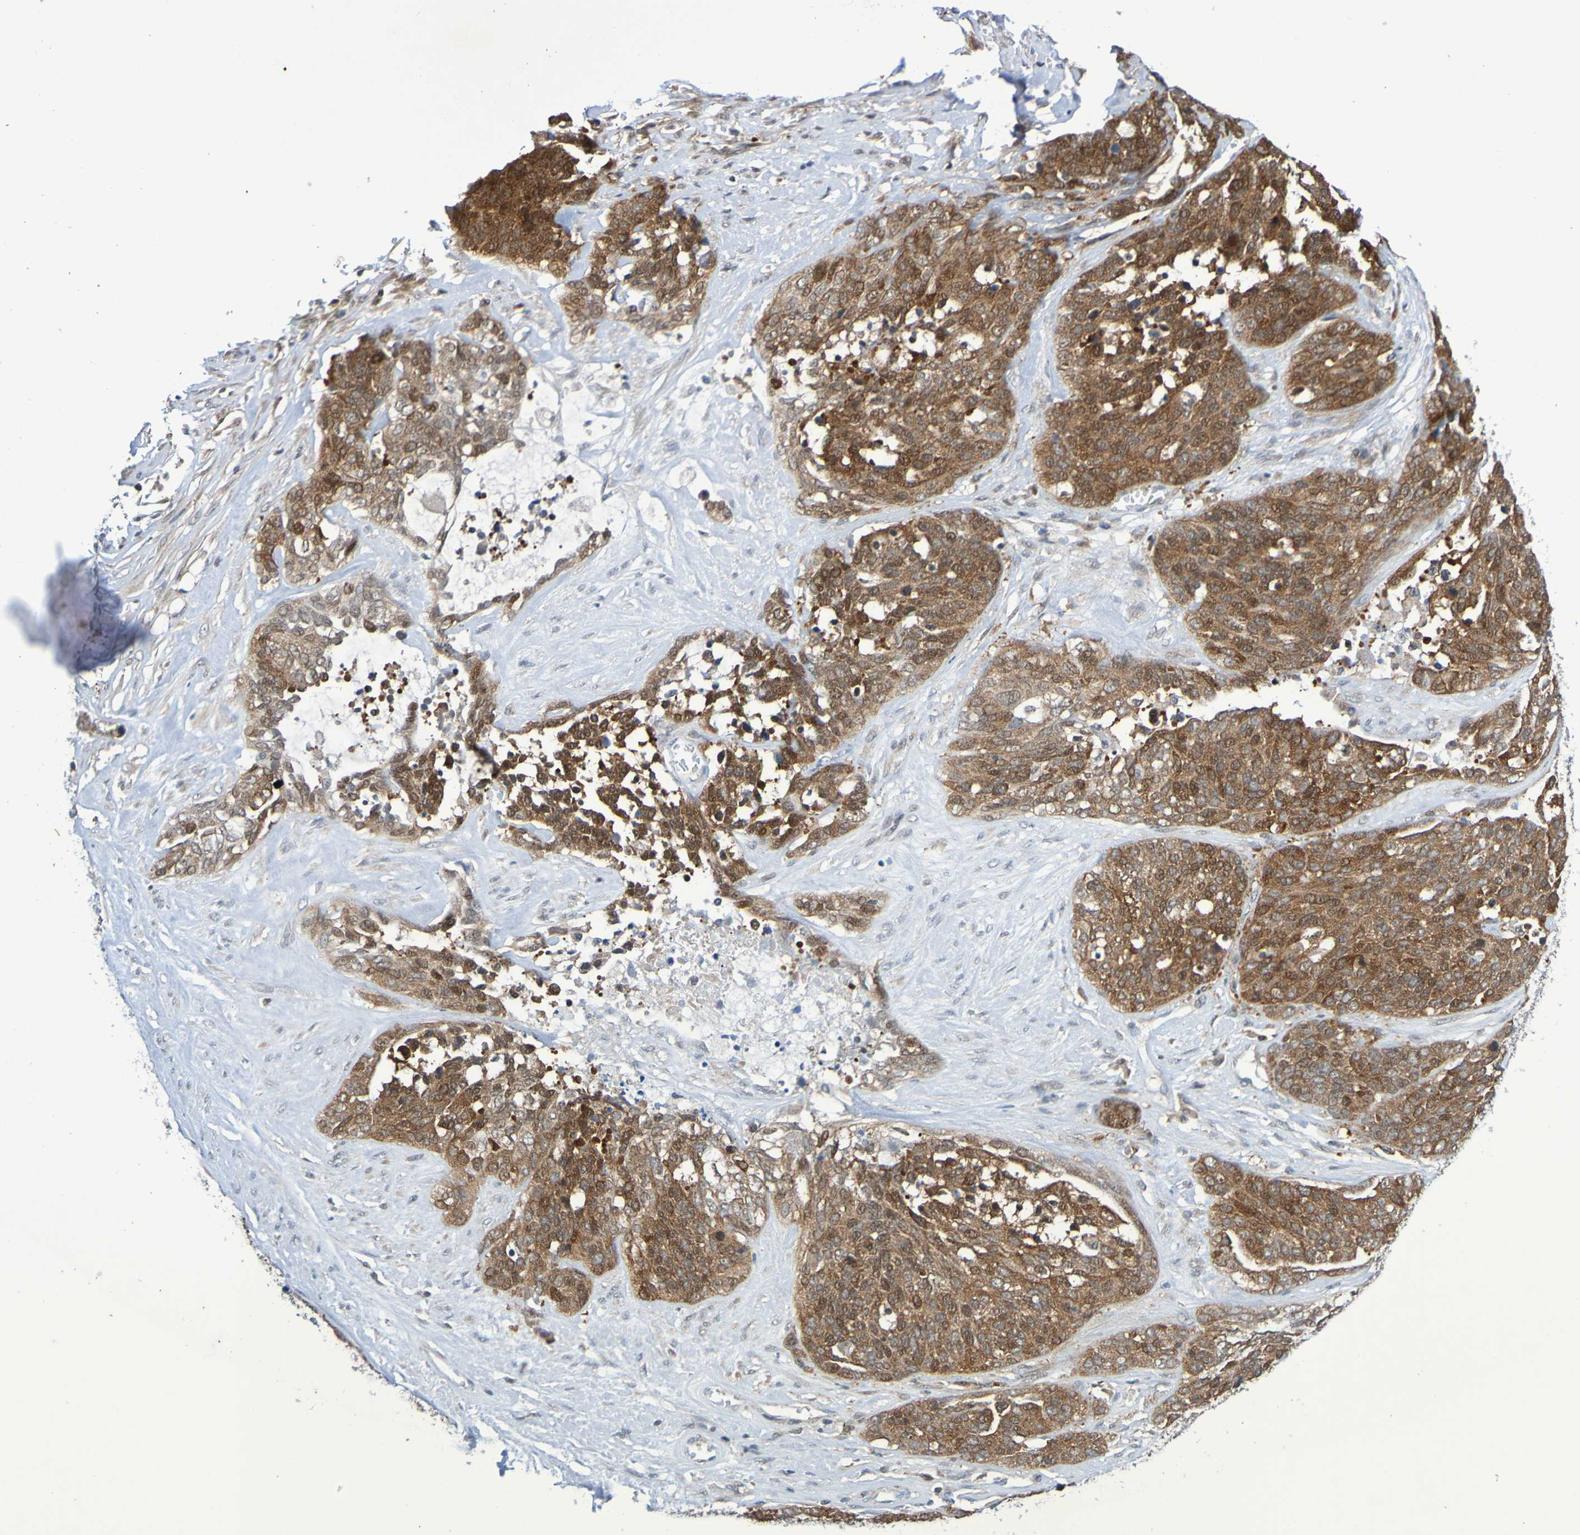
{"staining": {"intensity": "moderate", "quantity": ">75%", "location": "cytoplasmic/membranous"}, "tissue": "ovarian cancer", "cell_type": "Tumor cells", "image_type": "cancer", "snomed": [{"axis": "morphology", "description": "Cystadenocarcinoma, serous, NOS"}, {"axis": "topography", "description": "Ovary"}], "caption": "A micrograph of ovarian serous cystadenocarcinoma stained for a protein exhibits moderate cytoplasmic/membranous brown staining in tumor cells.", "gene": "ATIC", "patient": {"sex": "female", "age": 44}}